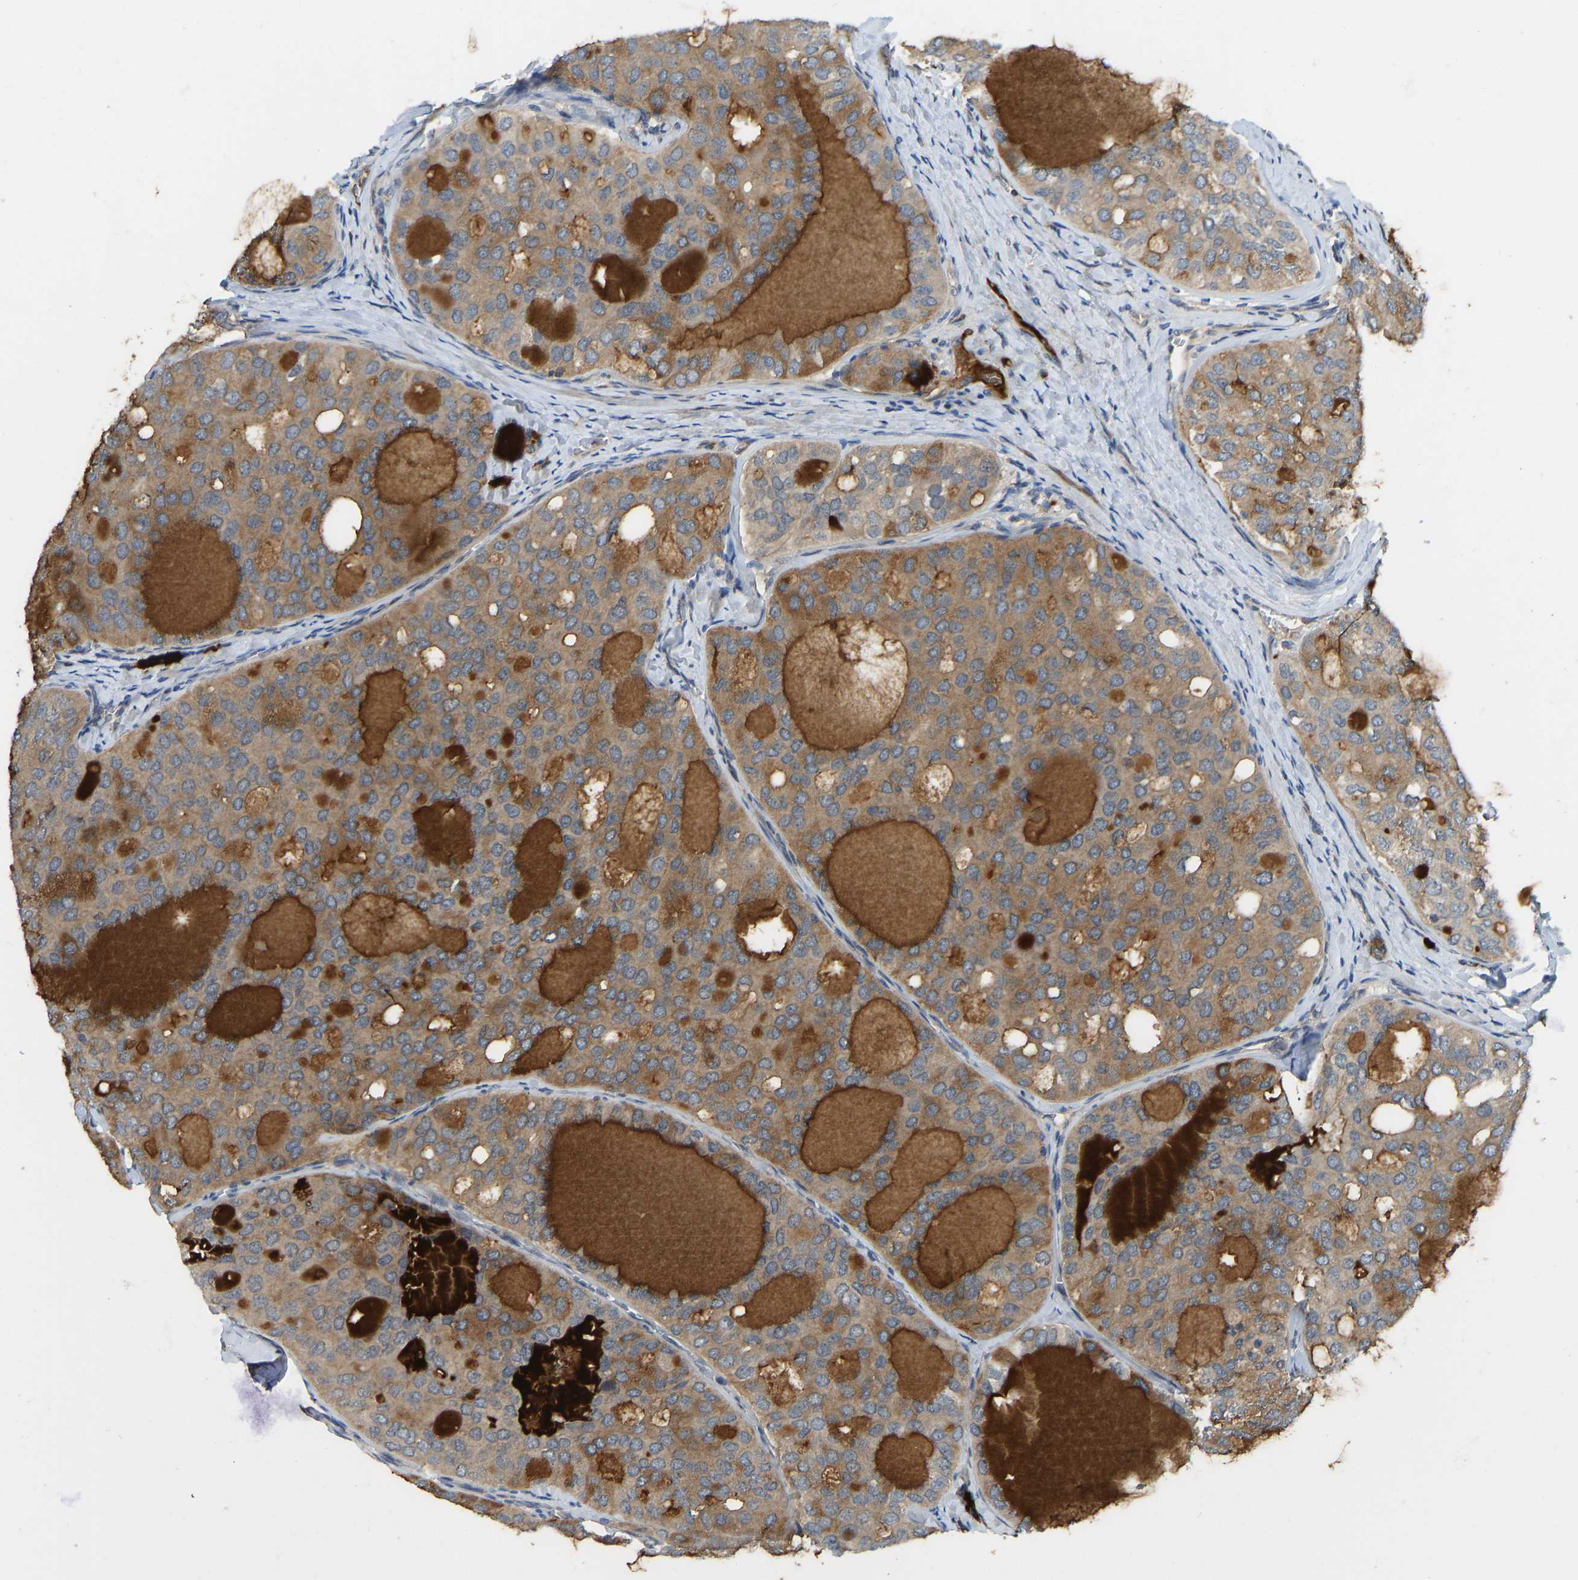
{"staining": {"intensity": "moderate", "quantity": ">75%", "location": "cytoplasmic/membranous"}, "tissue": "thyroid cancer", "cell_type": "Tumor cells", "image_type": "cancer", "snomed": [{"axis": "morphology", "description": "Follicular adenoma carcinoma, NOS"}, {"axis": "topography", "description": "Thyroid gland"}], "caption": "A brown stain highlights moderate cytoplasmic/membranous staining of a protein in human follicular adenoma carcinoma (thyroid) tumor cells. Using DAB (3,3'-diaminobenzidine) (brown) and hematoxylin (blue) stains, captured at high magnification using brightfield microscopy.", "gene": "NDRG3", "patient": {"sex": "male", "age": 75}}